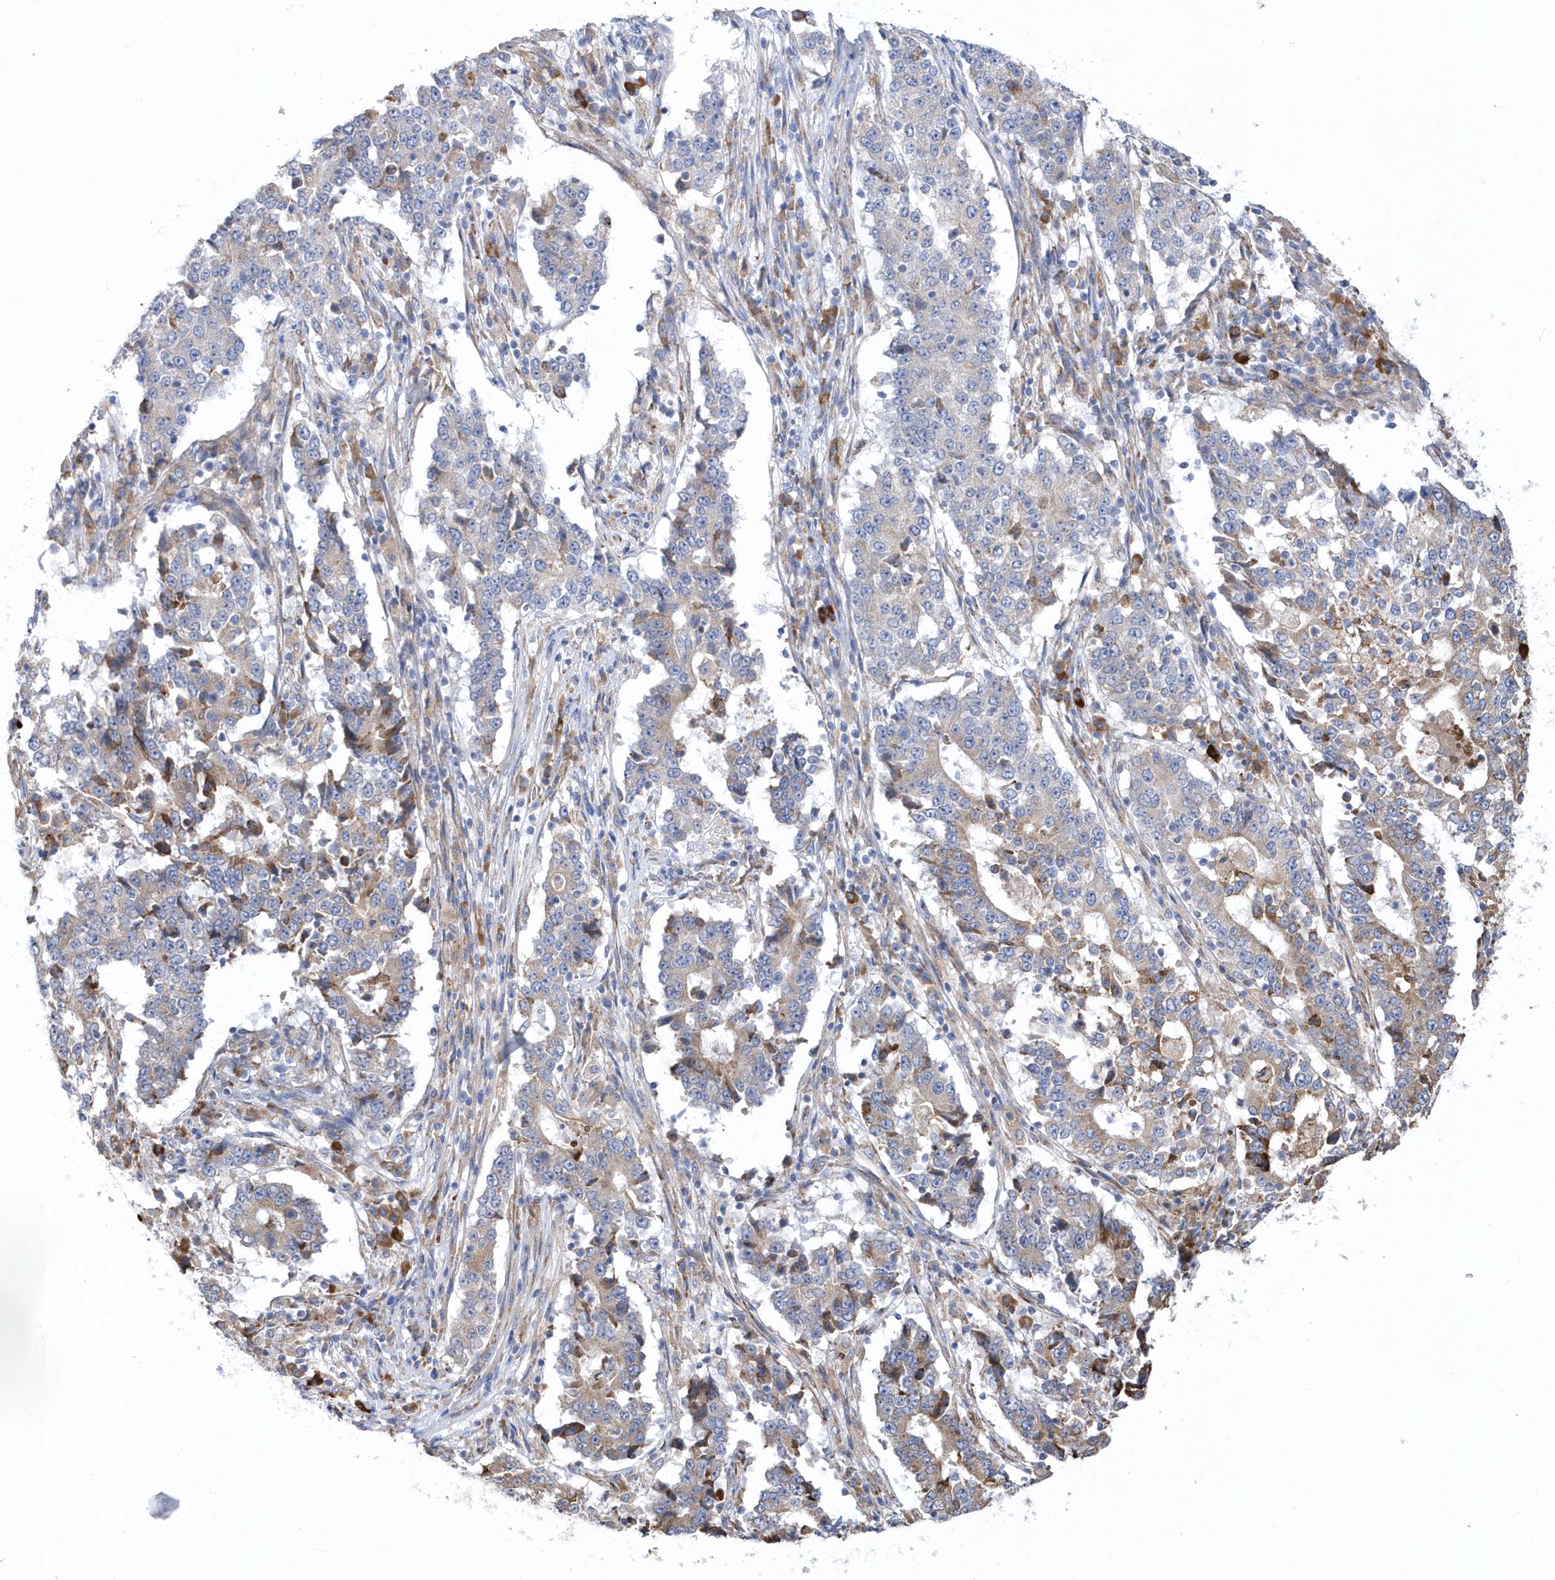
{"staining": {"intensity": "weak", "quantity": "25%-75%", "location": "cytoplasmic/membranous"}, "tissue": "stomach cancer", "cell_type": "Tumor cells", "image_type": "cancer", "snomed": [{"axis": "morphology", "description": "Adenocarcinoma, NOS"}, {"axis": "topography", "description": "Stomach"}], "caption": "Tumor cells exhibit weak cytoplasmic/membranous expression in about 25%-75% of cells in stomach cancer. Ihc stains the protein in brown and the nuclei are stained blue.", "gene": "MED31", "patient": {"sex": "male", "age": 59}}